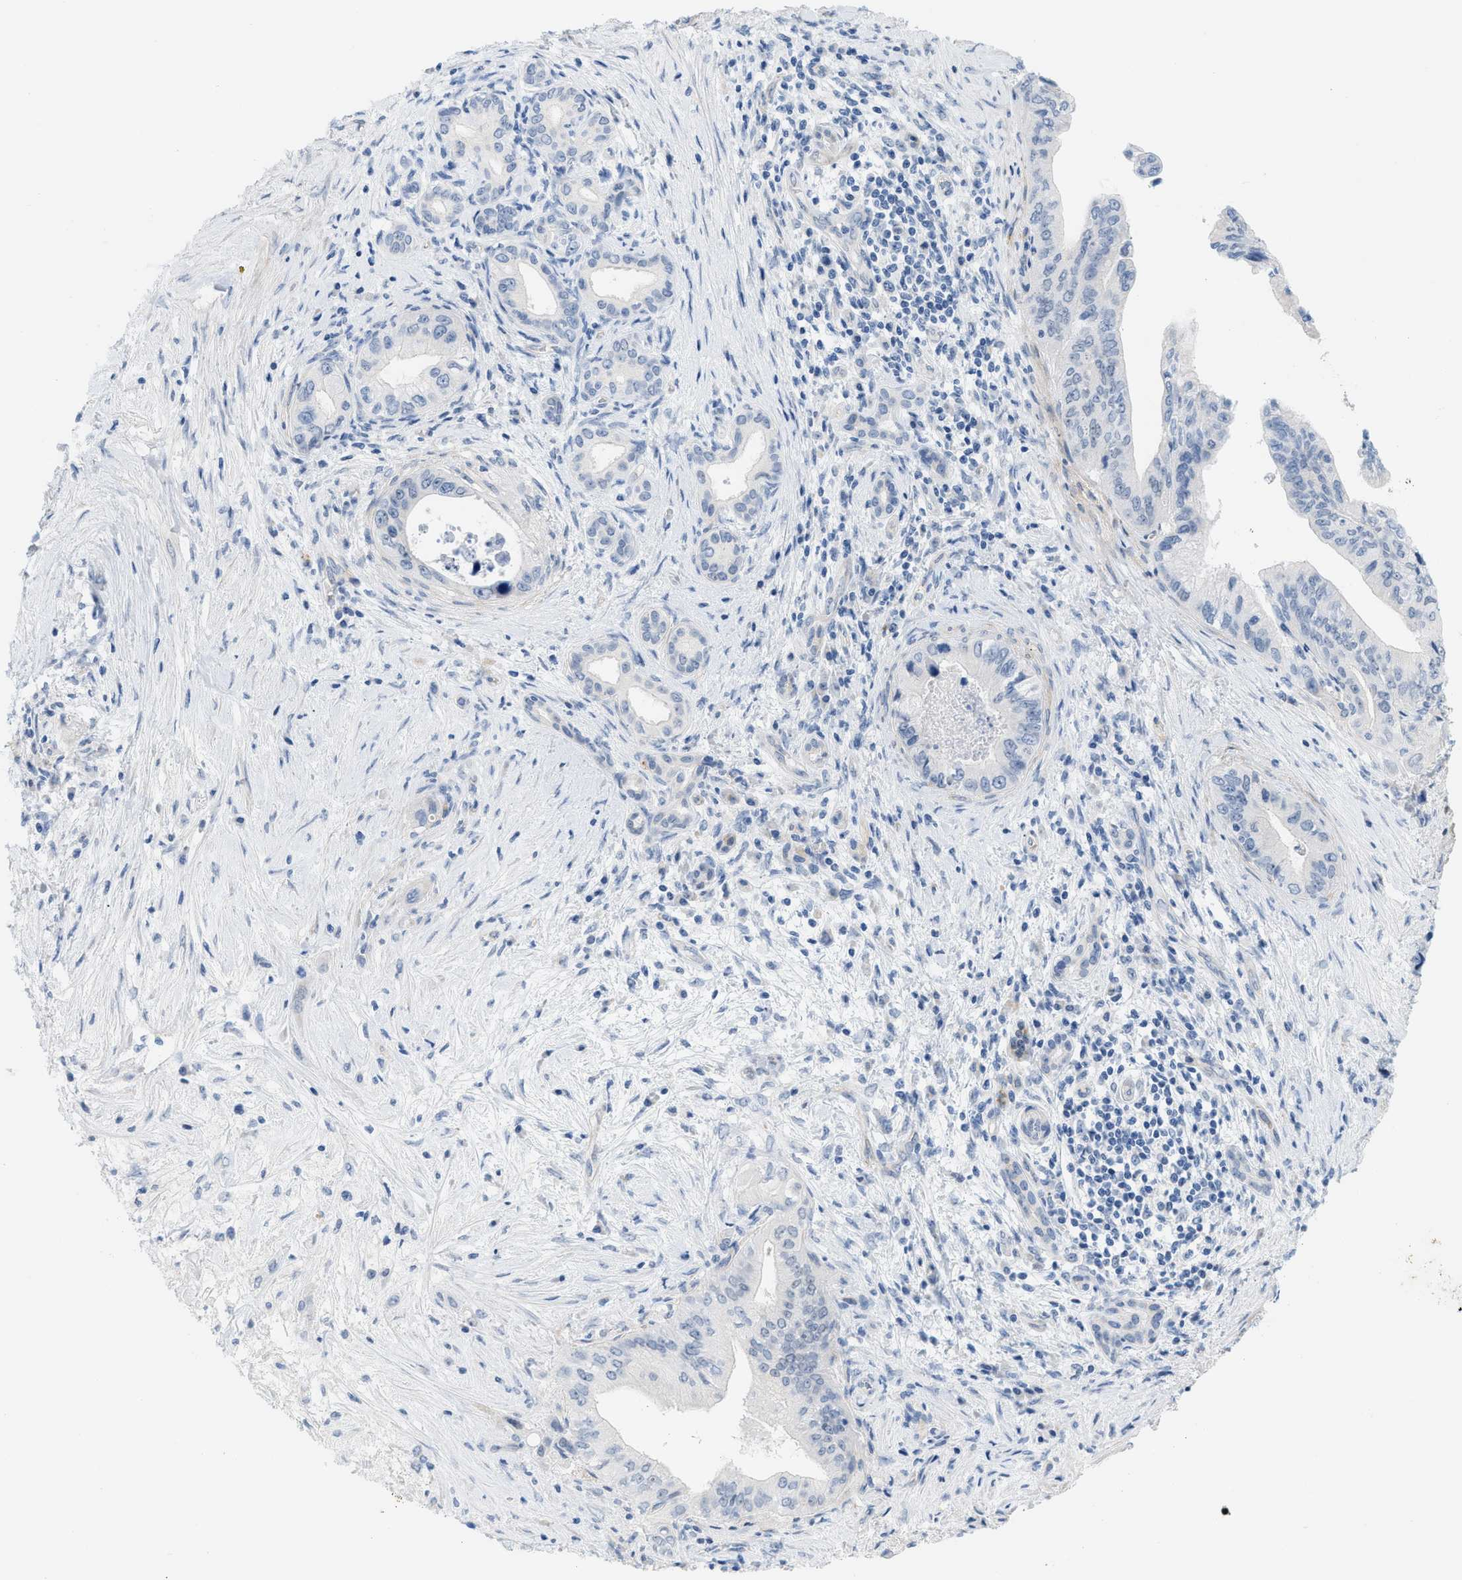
{"staining": {"intensity": "negative", "quantity": "none", "location": "none"}, "tissue": "pancreatic cancer", "cell_type": "Tumor cells", "image_type": "cancer", "snomed": [{"axis": "morphology", "description": "Adenocarcinoma, NOS"}, {"axis": "topography", "description": "Pancreas"}], "caption": "Tumor cells show no significant protein expression in pancreatic cancer. (IHC, brightfield microscopy, high magnification).", "gene": "HLTF", "patient": {"sex": "female", "age": 73}}